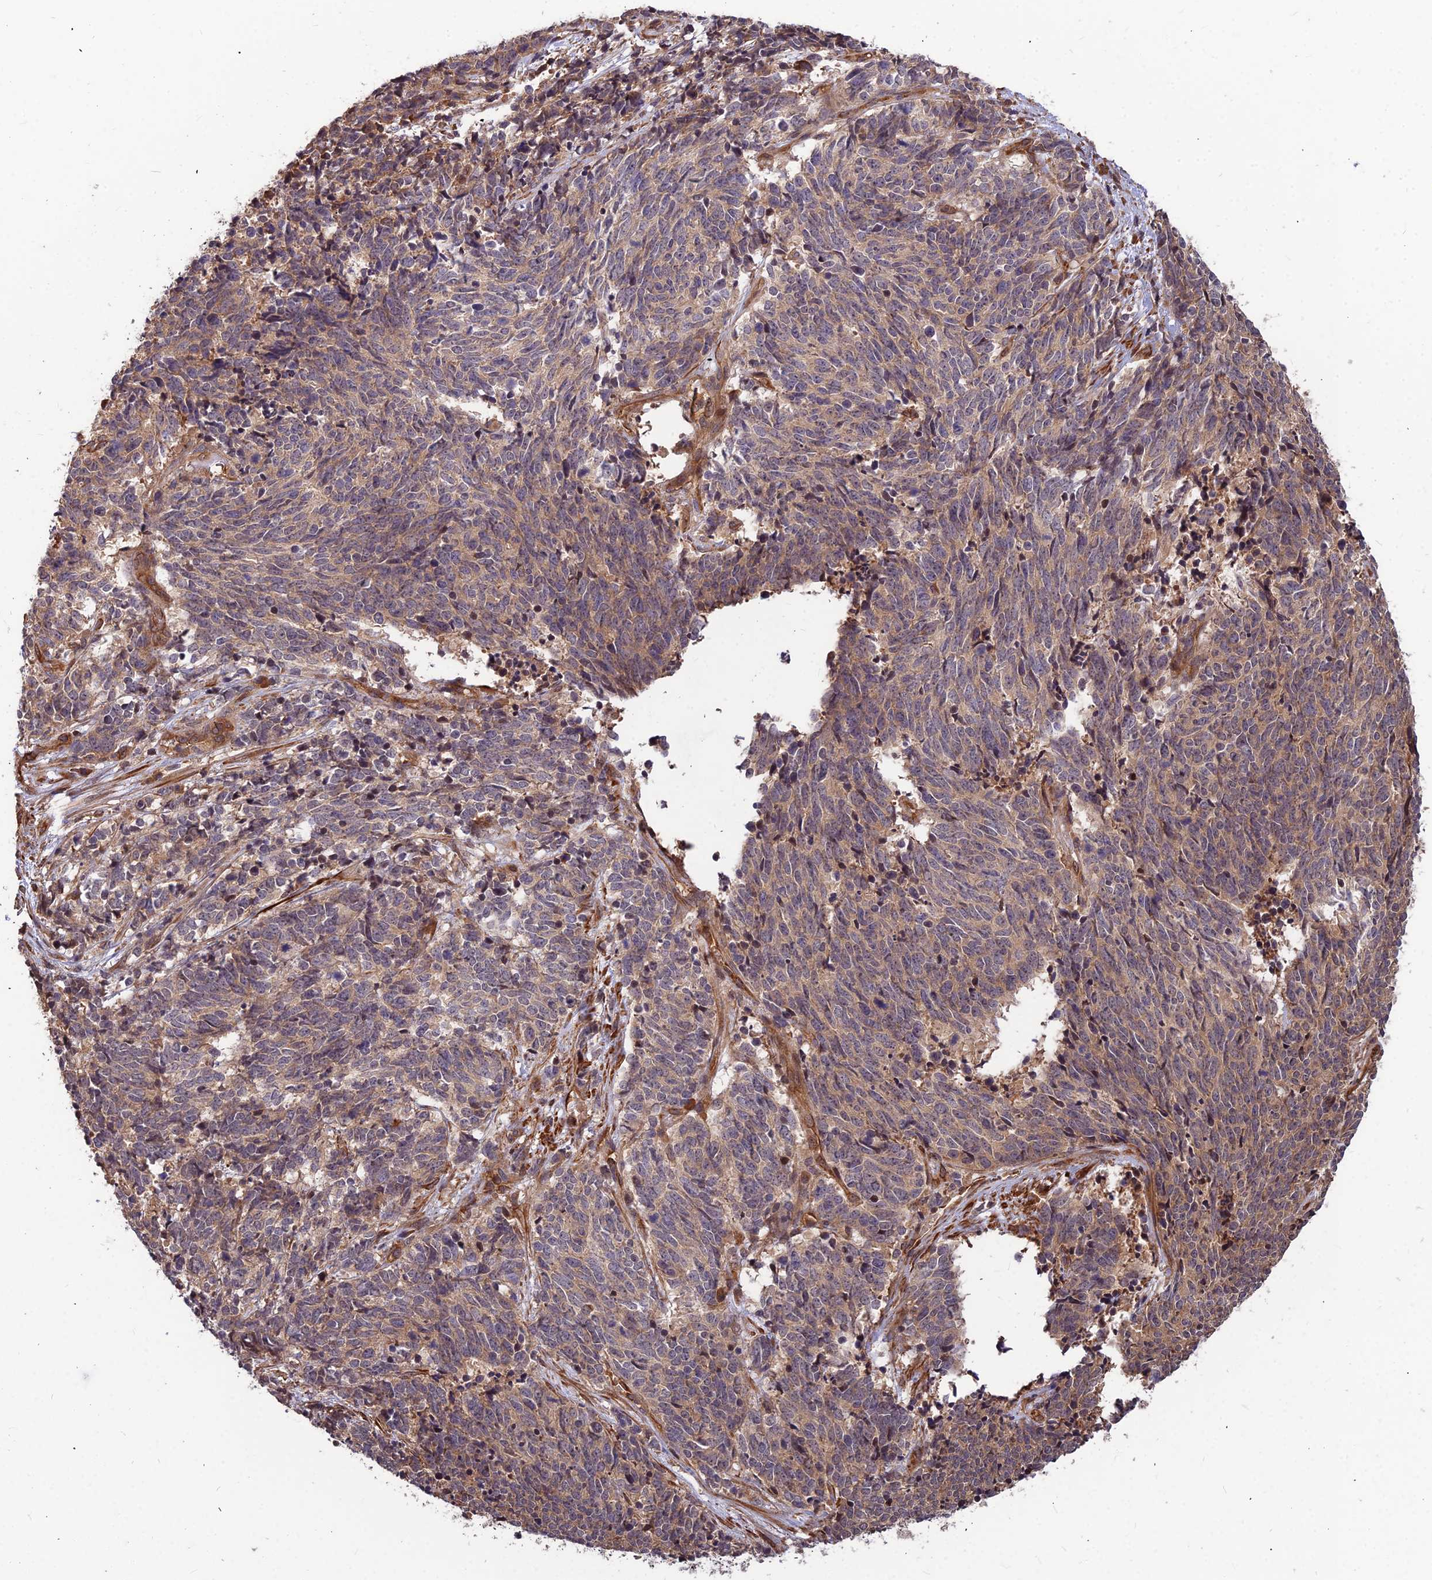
{"staining": {"intensity": "weak", "quantity": "25%-75%", "location": "cytoplasmic/membranous"}, "tissue": "cervical cancer", "cell_type": "Tumor cells", "image_type": "cancer", "snomed": [{"axis": "morphology", "description": "Squamous cell carcinoma, NOS"}, {"axis": "topography", "description": "Cervix"}], "caption": "This micrograph exhibits immunohistochemistry staining of squamous cell carcinoma (cervical), with low weak cytoplasmic/membranous staining in about 25%-75% of tumor cells.", "gene": "ZNF467", "patient": {"sex": "female", "age": 29}}